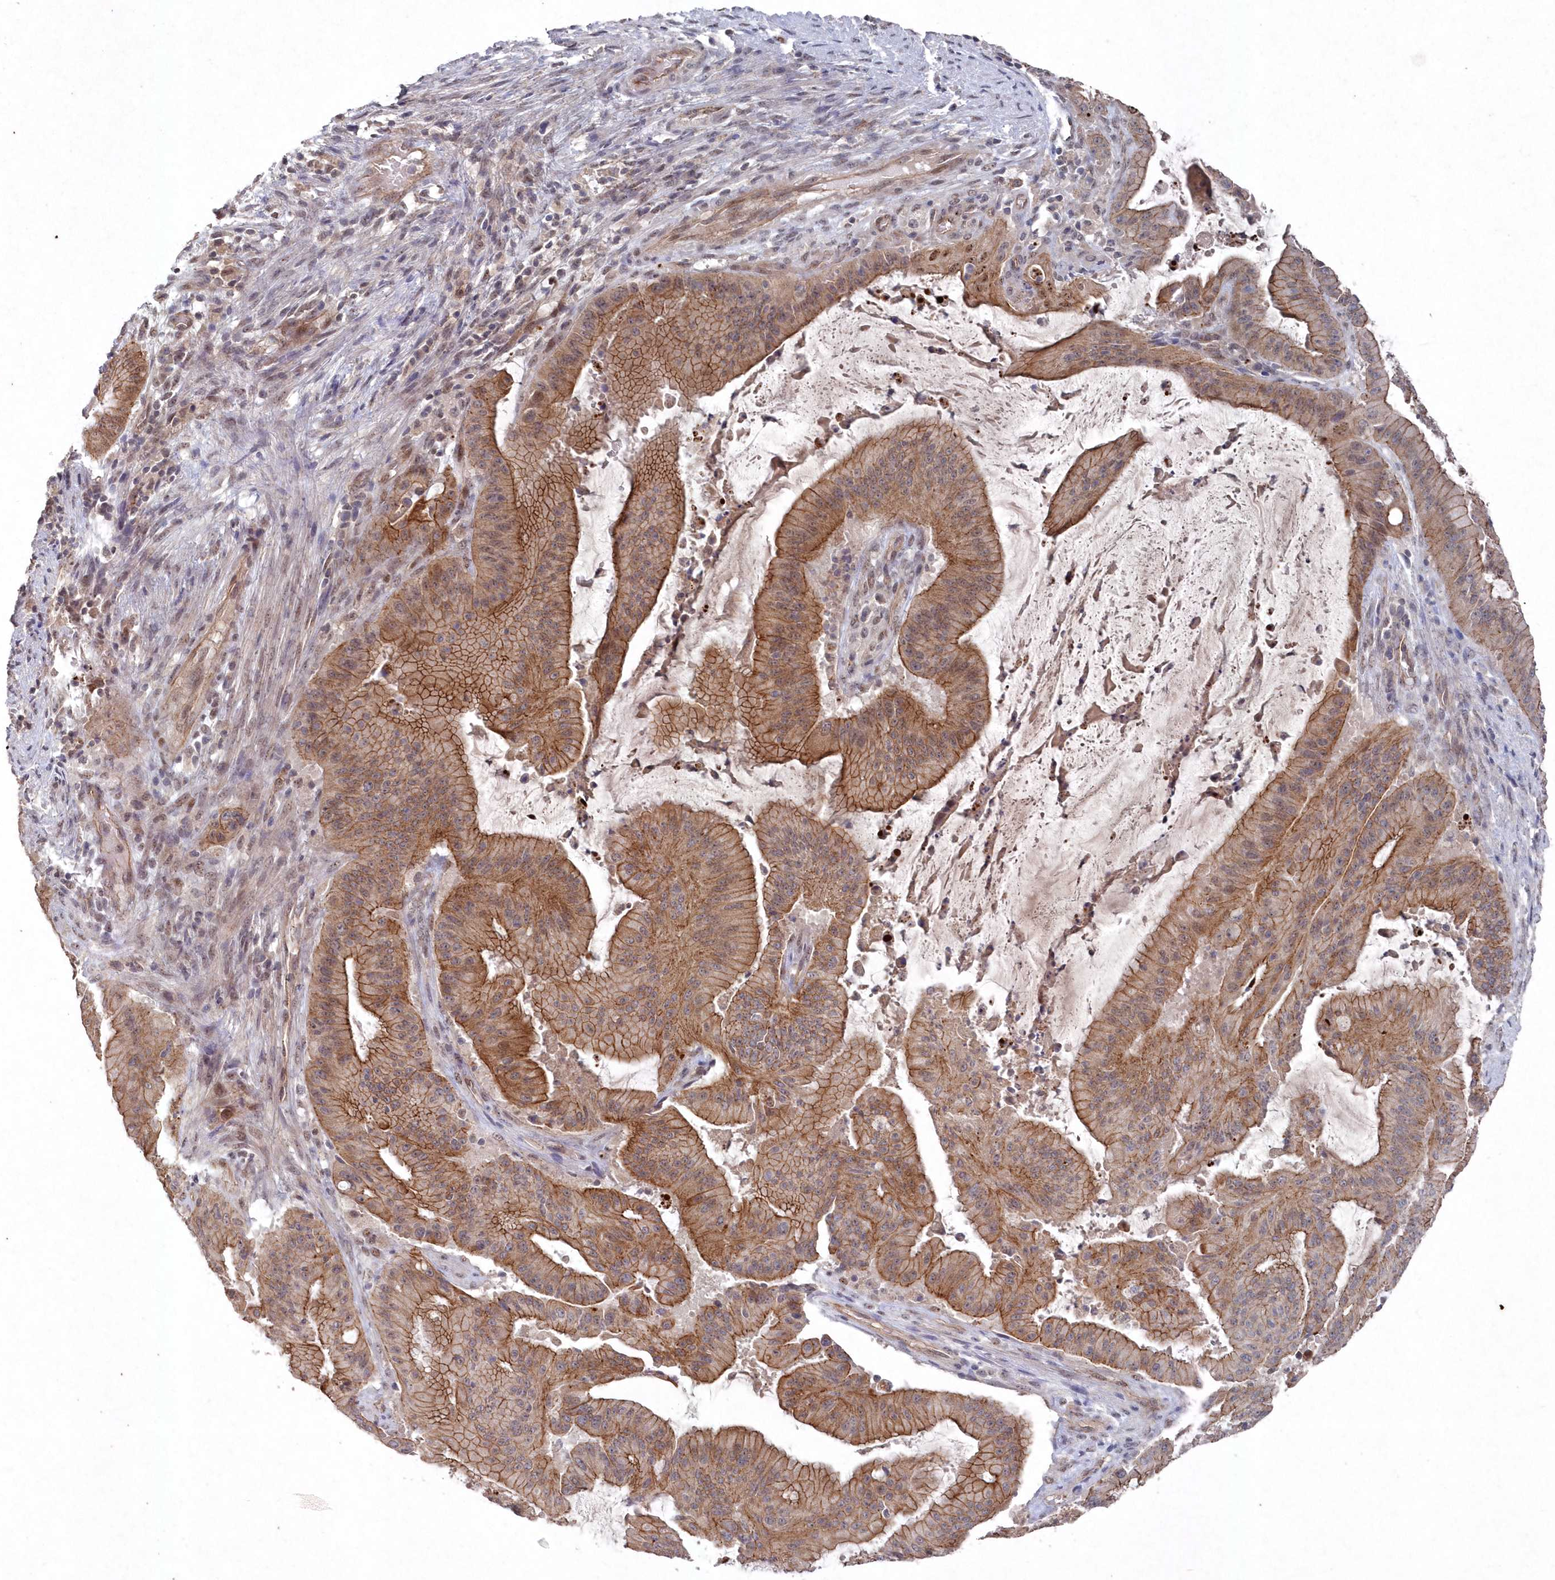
{"staining": {"intensity": "strong", "quantity": ">75%", "location": "cytoplasmic/membranous"}, "tissue": "liver cancer", "cell_type": "Tumor cells", "image_type": "cancer", "snomed": [{"axis": "morphology", "description": "Normal tissue, NOS"}, {"axis": "morphology", "description": "Cholangiocarcinoma"}, {"axis": "topography", "description": "Liver"}, {"axis": "topography", "description": "Peripheral nerve tissue"}], "caption": "Human liver cancer (cholangiocarcinoma) stained with a protein marker exhibits strong staining in tumor cells.", "gene": "VSIG2", "patient": {"sex": "female", "age": 73}}